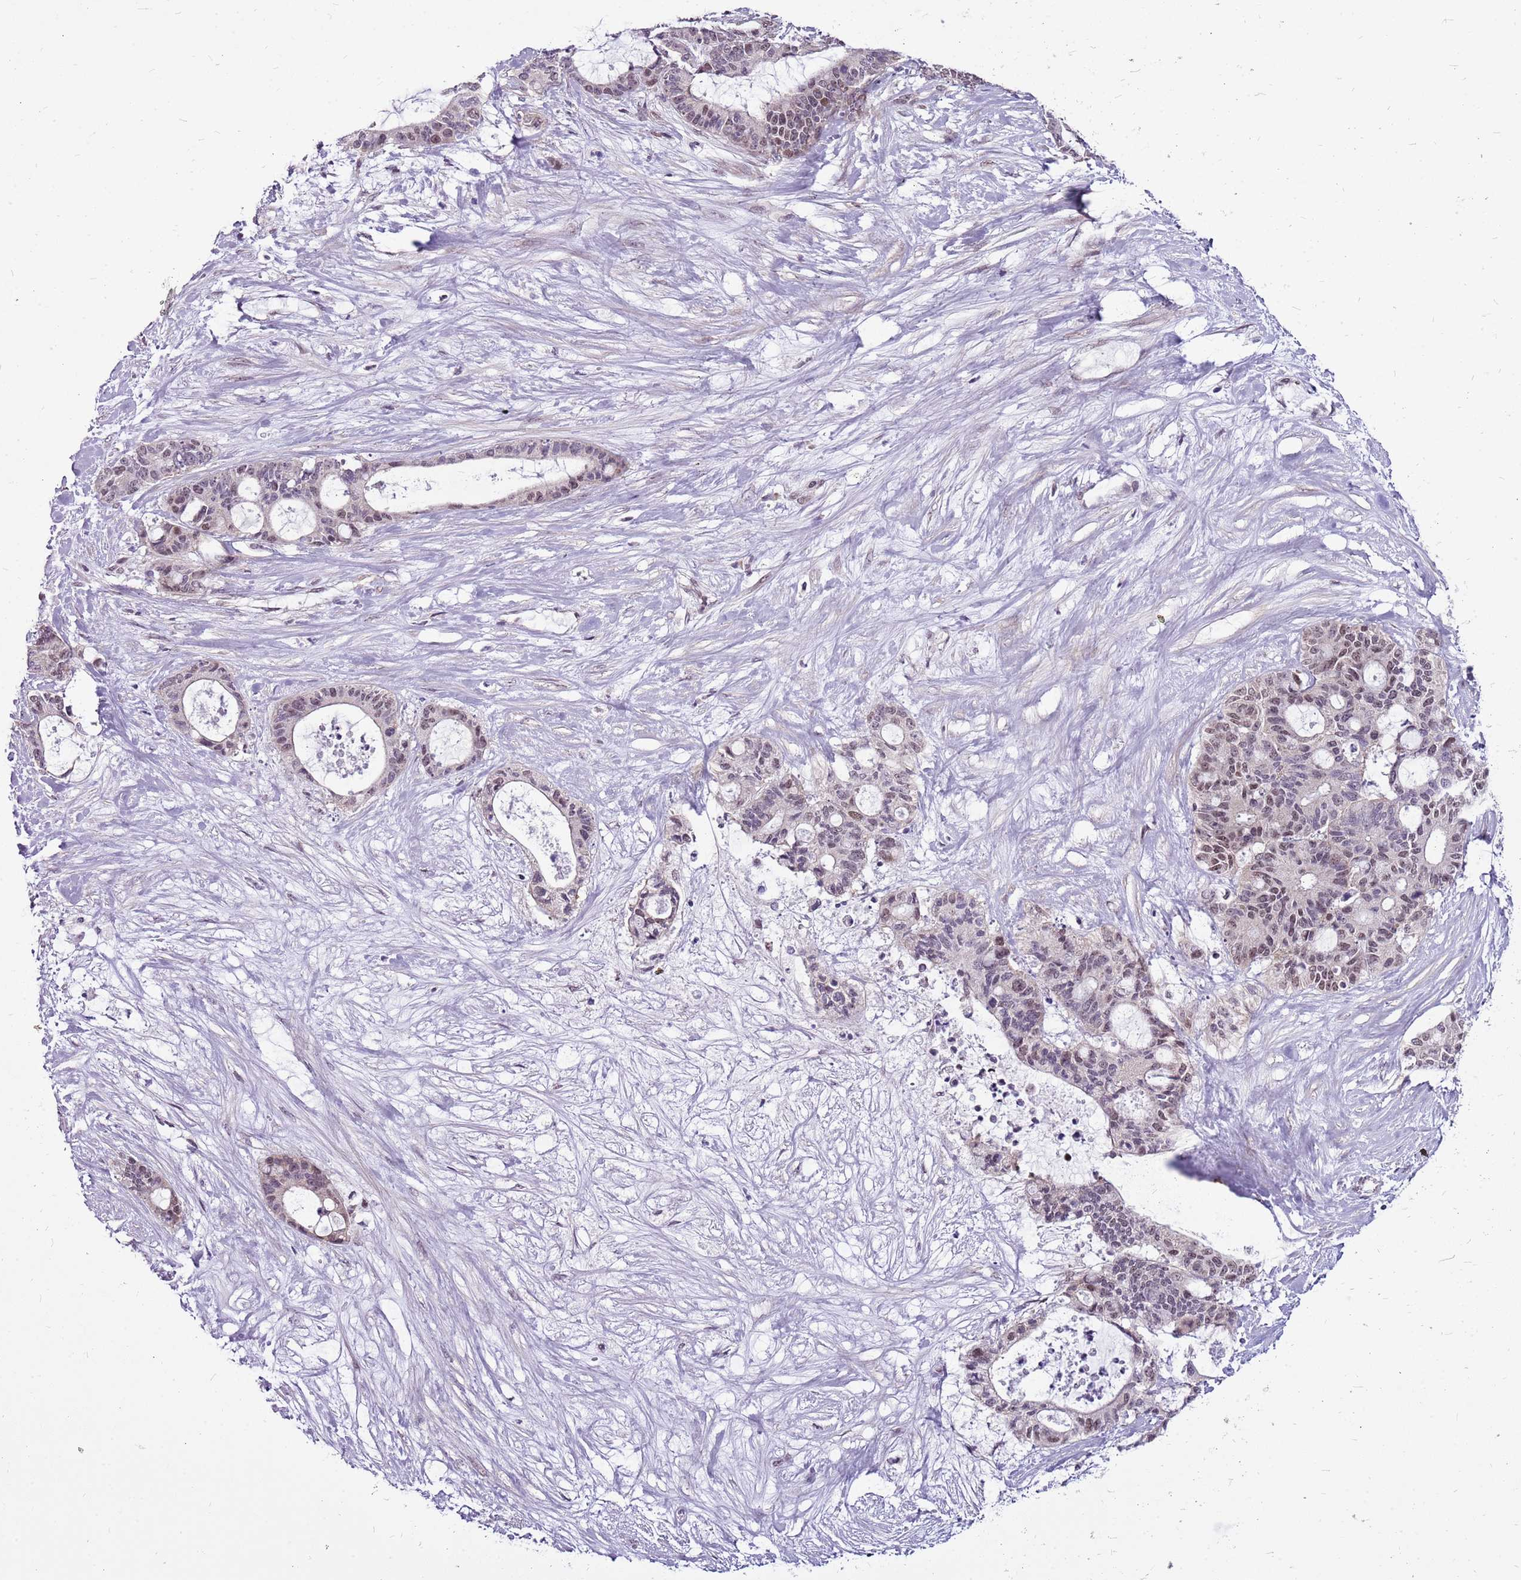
{"staining": {"intensity": "moderate", "quantity": "<25%", "location": "nuclear"}, "tissue": "liver cancer", "cell_type": "Tumor cells", "image_type": "cancer", "snomed": [{"axis": "morphology", "description": "Normal tissue, NOS"}, {"axis": "morphology", "description": "Cholangiocarcinoma"}, {"axis": "topography", "description": "Liver"}, {"axis": "topography", "description": "Peripheral nerve tissue"}], "caption": "Protein staining displays moderate nuclear expression in about <25% of tumor cells in liver cancer. (Brightfield microscopy of DAB IHC at high magnification).", "gene": "CCDC166", "patient": {"sex": "female", "age": 73}}